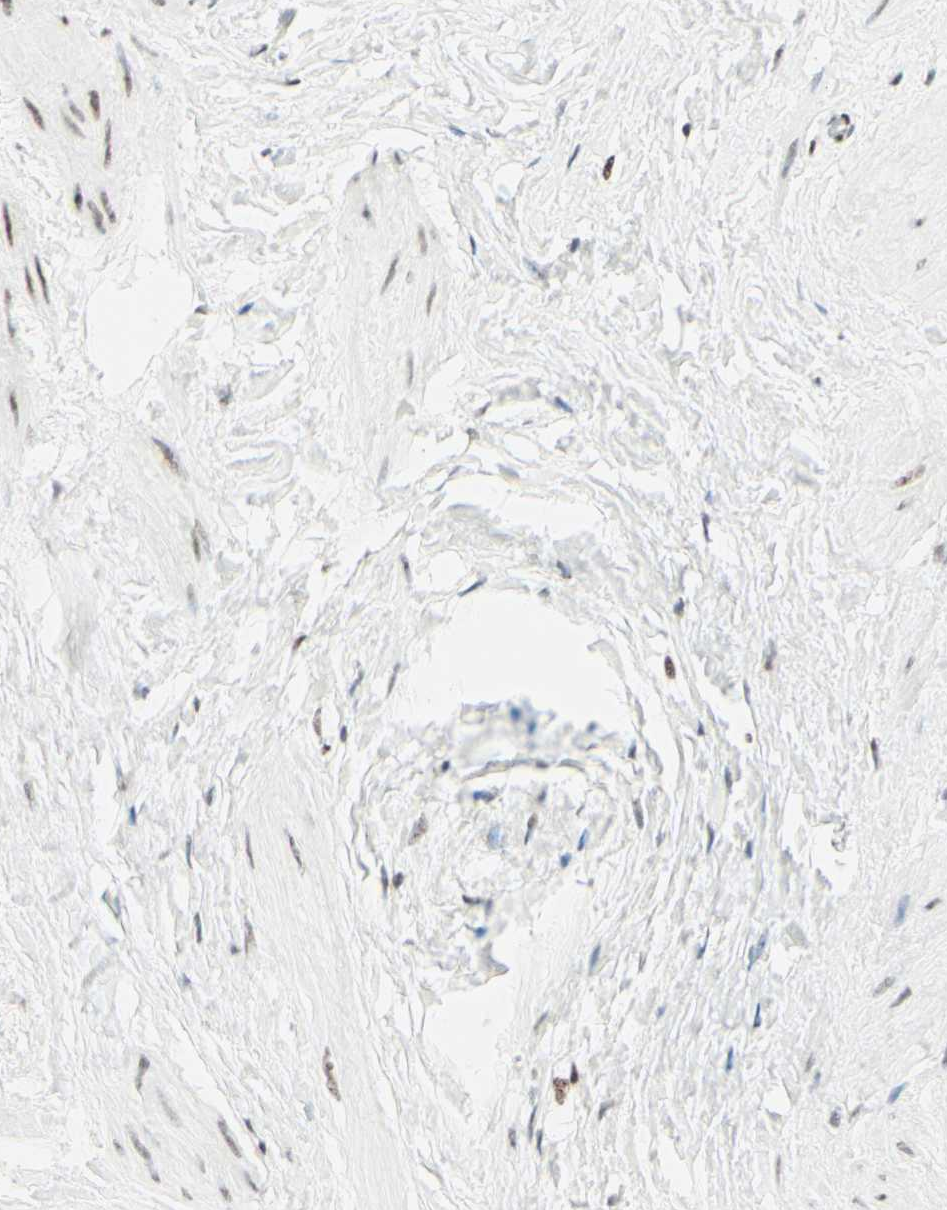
{"staining": {"intensity": "moderate", "quantity": ">75%", "location": "nuclear"}, "tissue": "adipose tissue", "cell_type": "Adipocytes", "image_type": "normal", "snomed": [{"axis": "morphology", "description": "Normal tissue, NOS"}, {"axis": "topography", "description": "Soft tissue"}, {"axis": "topography", "description": "Vascular tissue"}], "caption": "Immunohistochemical staining of normal human adipose tissue exhibits medium levels of moderate nuclear expression in approximately >75% of adipocytes.", "gene": "WTAP", "patient": {"sex": "female", "age": 35}}